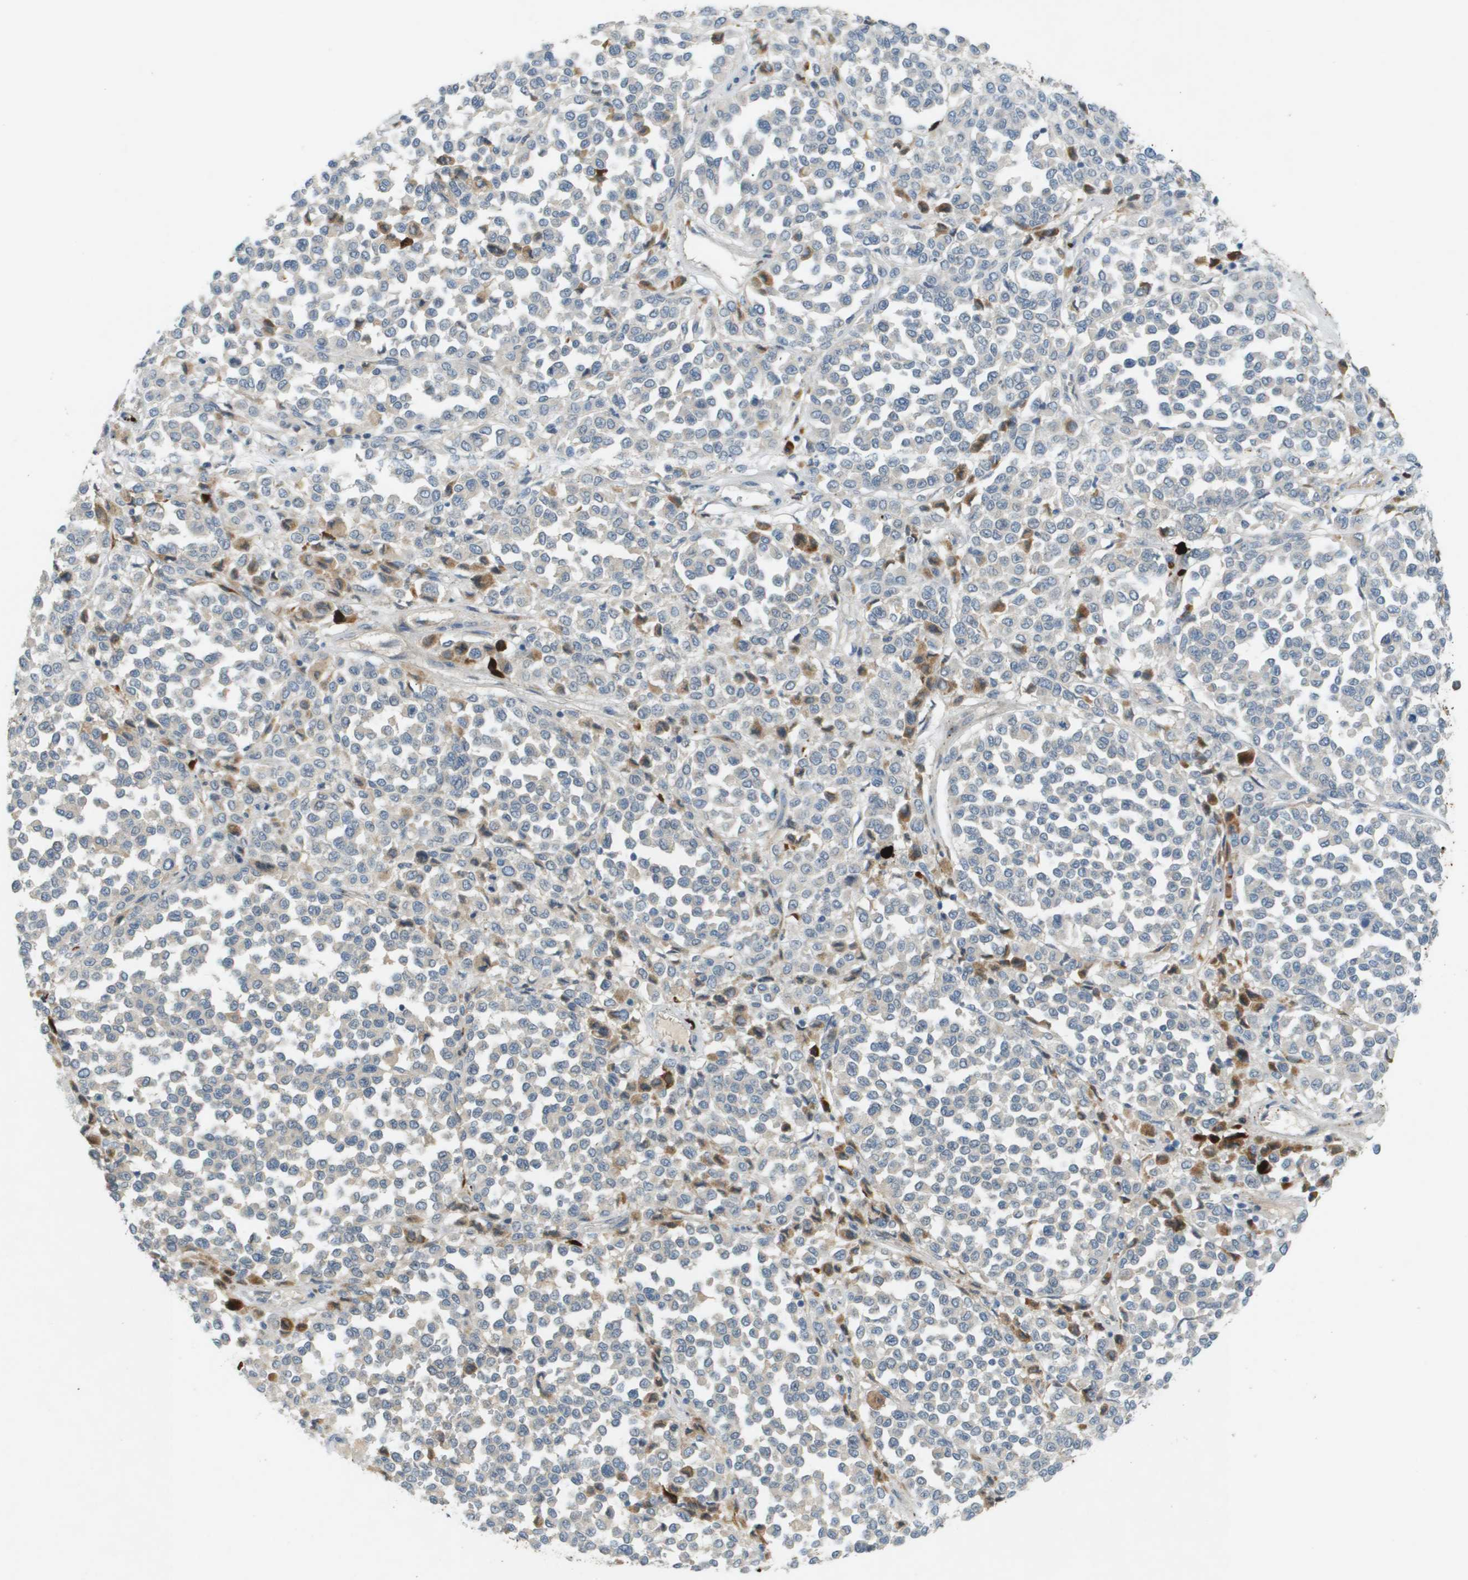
{"staining": {"intensity": "negative", "quantity": "none", "location": "none"}, "tissue": "melanoma", "cell_type": "Tumor cells", "image_type": "cancer", "snomed": [{"axis": "morphology", "description": "Malignant melanoma, Metastatic site"}, {"axis": "topography", "description": "Pancreas"}], "caption": "Immunohistochemistry (IHC) photomicrograph of neoplastic tissue: human melanoma stained with DAB demonstrates no significant protein positivity in tumor cells.", "gene": "VTN", "patient": {"sex": "female", "age": 30}}